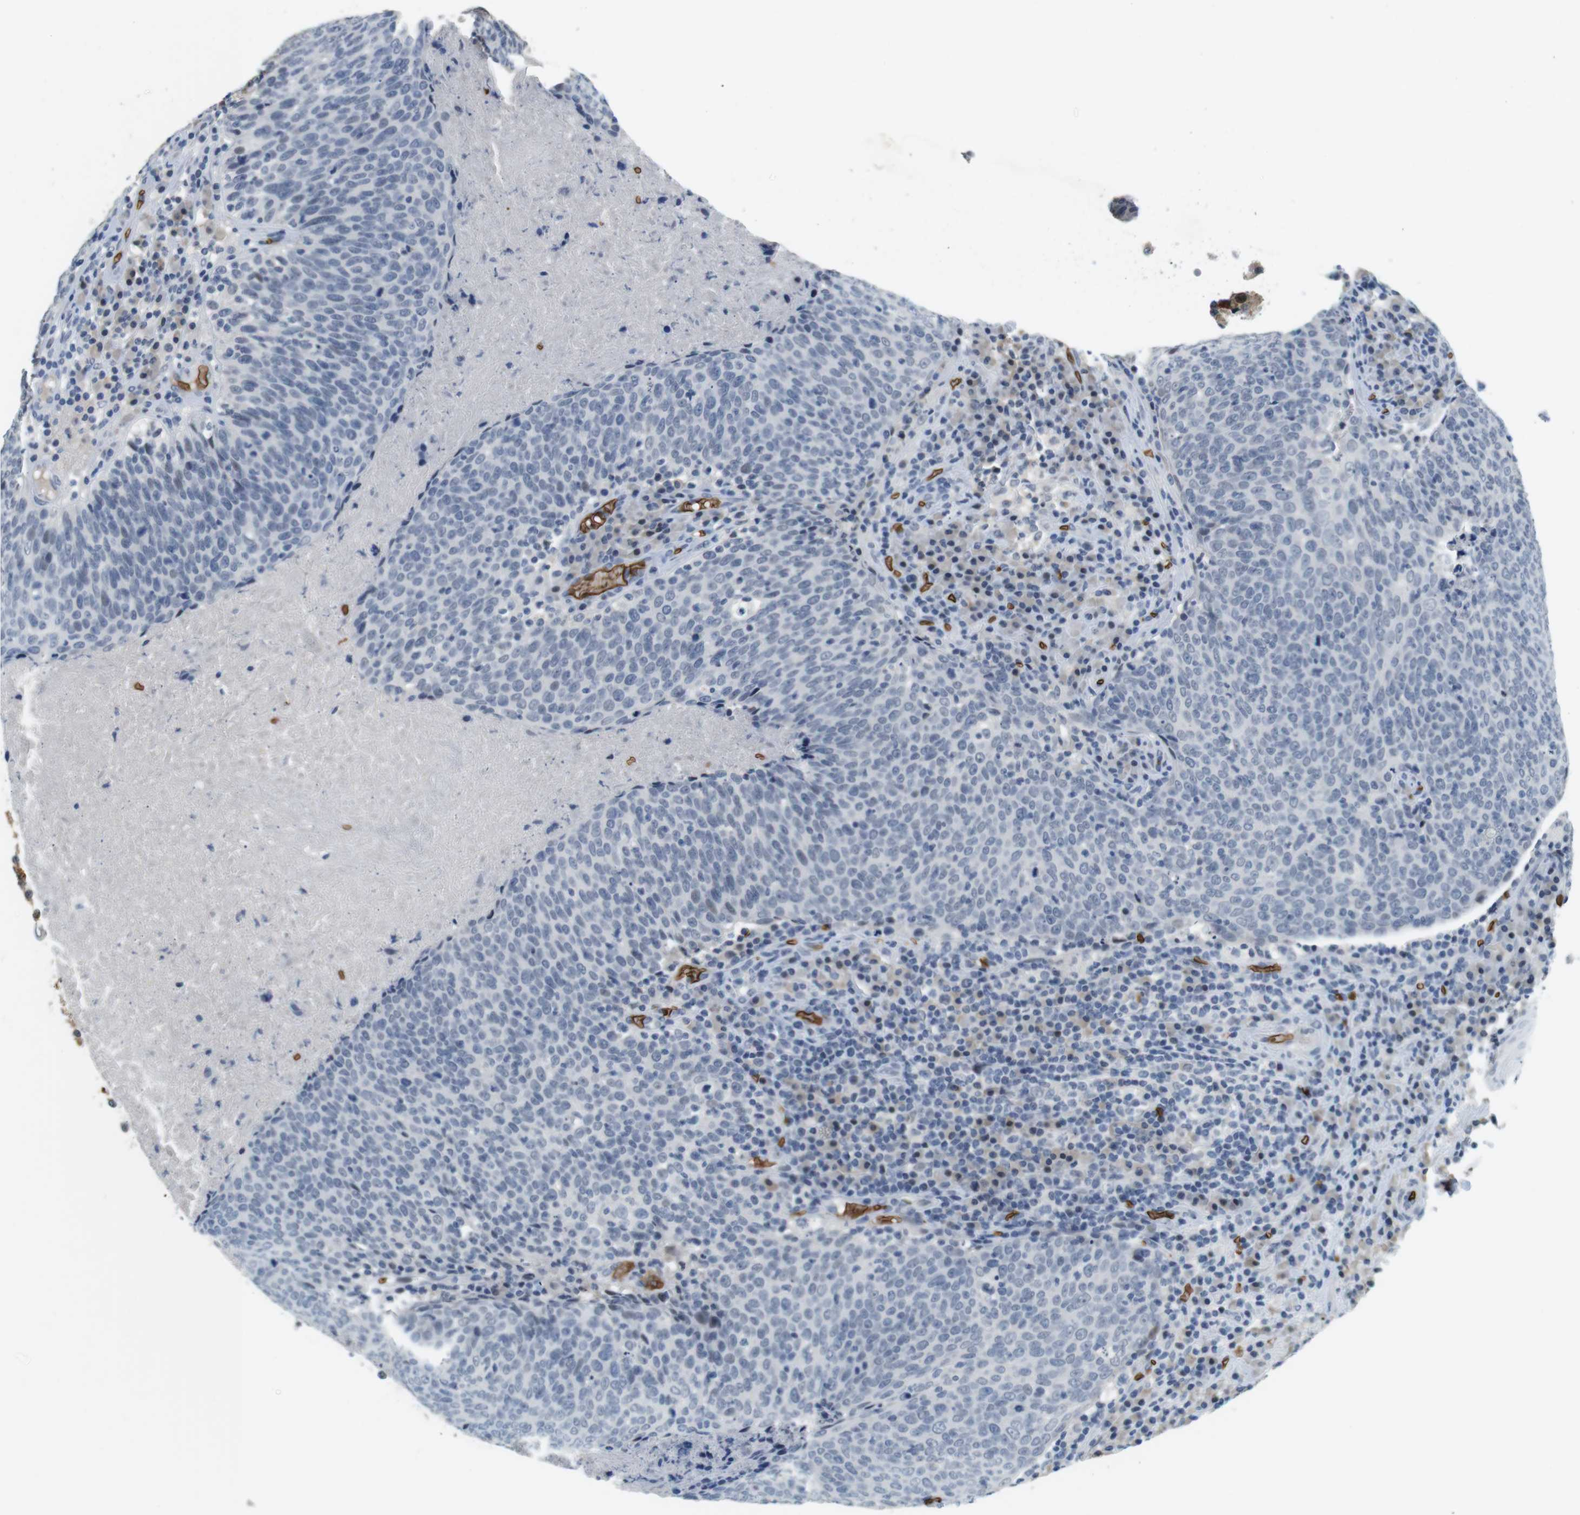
{"staining": {"intensity": "negative", "quantity": "none", "location": "none"}, "tissue": "head and neck cancer", "cell_type": "Tumor cells", "image_type": "cancer", "snomed": [{"axis": "morphology", "description": "Squamous cell carcinoma, NOS"}, {"axis": "morphology", "description": "Squamous cell carcinoma, metastatic, NOS"}, {"axis": "topography", "description": "Lymph node"}, {"axis": "topography", "description": "Head-Neck"}], "caption": "Tumor cells show no significant protein positivity in head and neck squamous cell carcinoma.", "gene": "SLC4A1", "patient": {"sex": "male", "age": 62}}